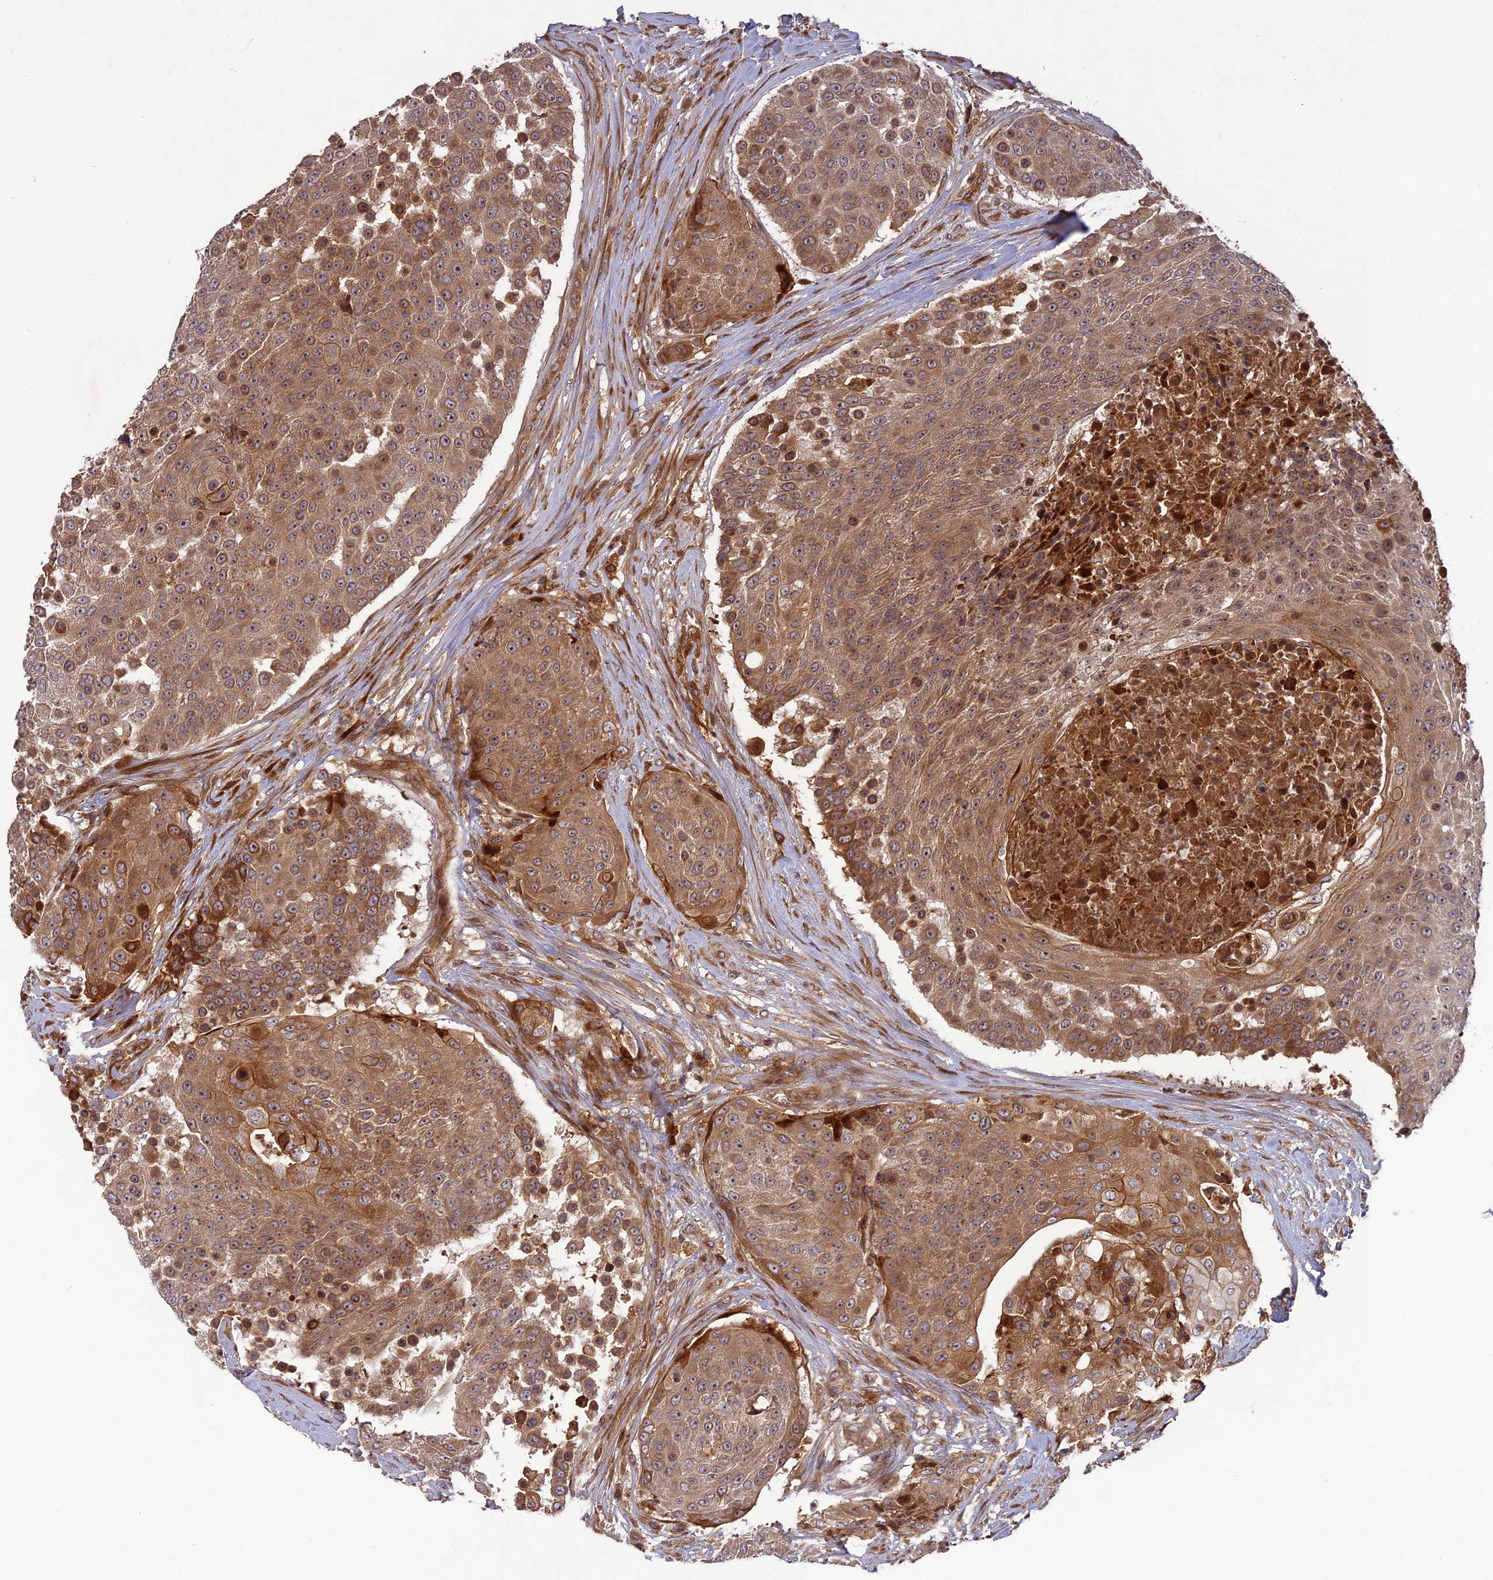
{"staining": {"intensity": "moderate", "quantity": ">75%", "location": "cytoplasmic/membranous"}, "tissue": "urothelial cancer", "cell_type": "Tumor cells", "image_type": "cancer", "snomed": [{"axis": "morphology", "description": "Urothelial carcinoma, High grade"}, {"axis": "topography", "description": "Urinary bladder"}], "caption": "This is an image of IHC staining of urothelial cancer, which shows moderate expression in the cytoplasmic/membranous of tumor cells.", "gene": "TMUB2", "patient": {"sex": "female", "age": 63}}